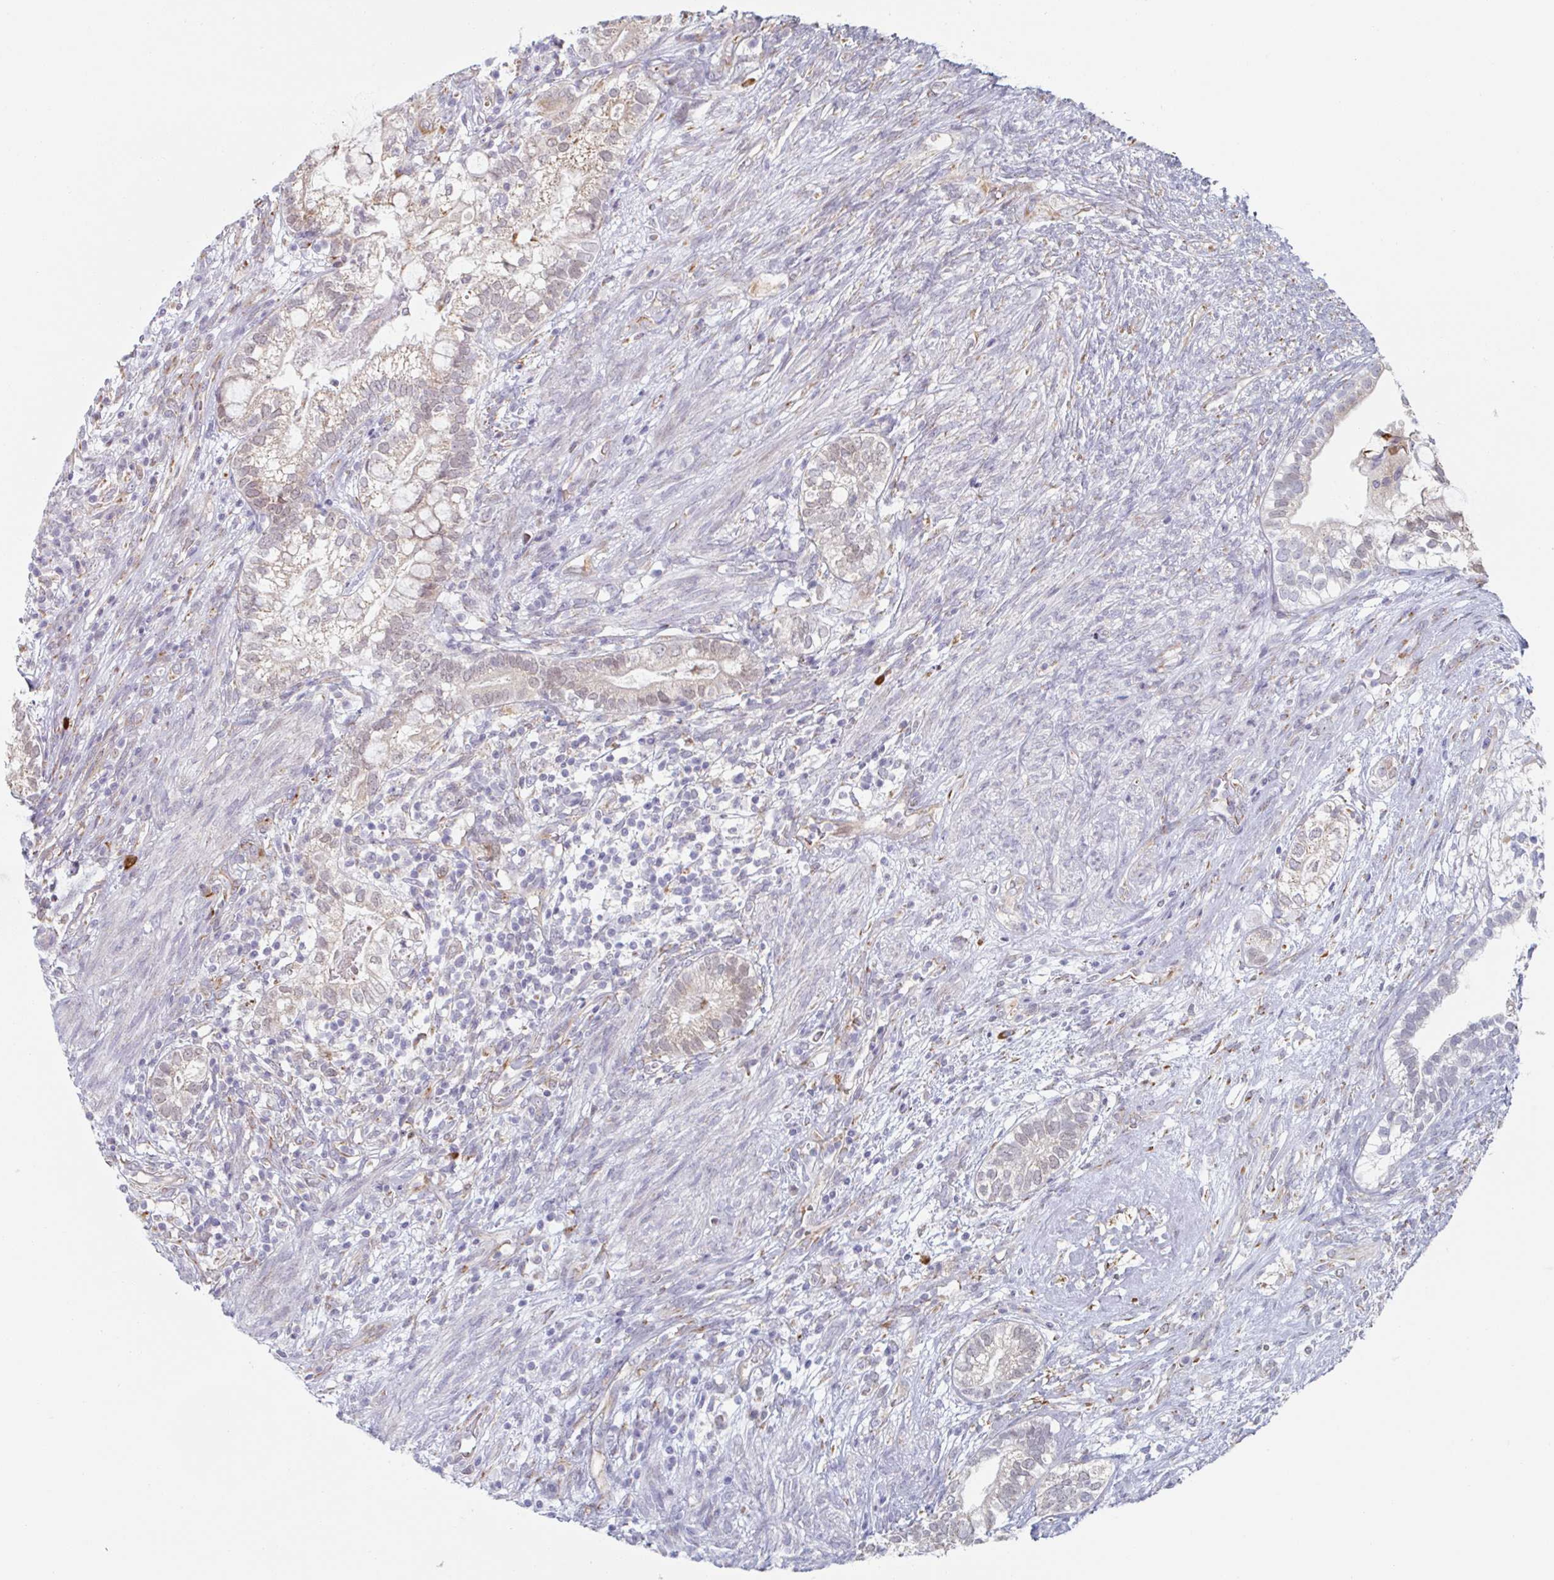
{"staining": {"intensity": "negative", "quantity": "none", "location": "none"}, "tissue": "testis cancer", "cell_type": "Tumor cells", "image_type": "cancer", "snomed": [{"axis": "morphology", "description": "Seminoma, NOS"}, {"axis": "morphology", "description": "Carcinoma, Embryonal, NOS"}, {"axis": "topography", "description": "Testis"}], "caption": "Immunohistochemistry micrograph of human testis cancer (embryonal carcinoma) stained for a protein (brown), which shows no staining in tumor cells.", "gene": "TRAPPC10", "patient": {"sex": "male", "age": 41}}